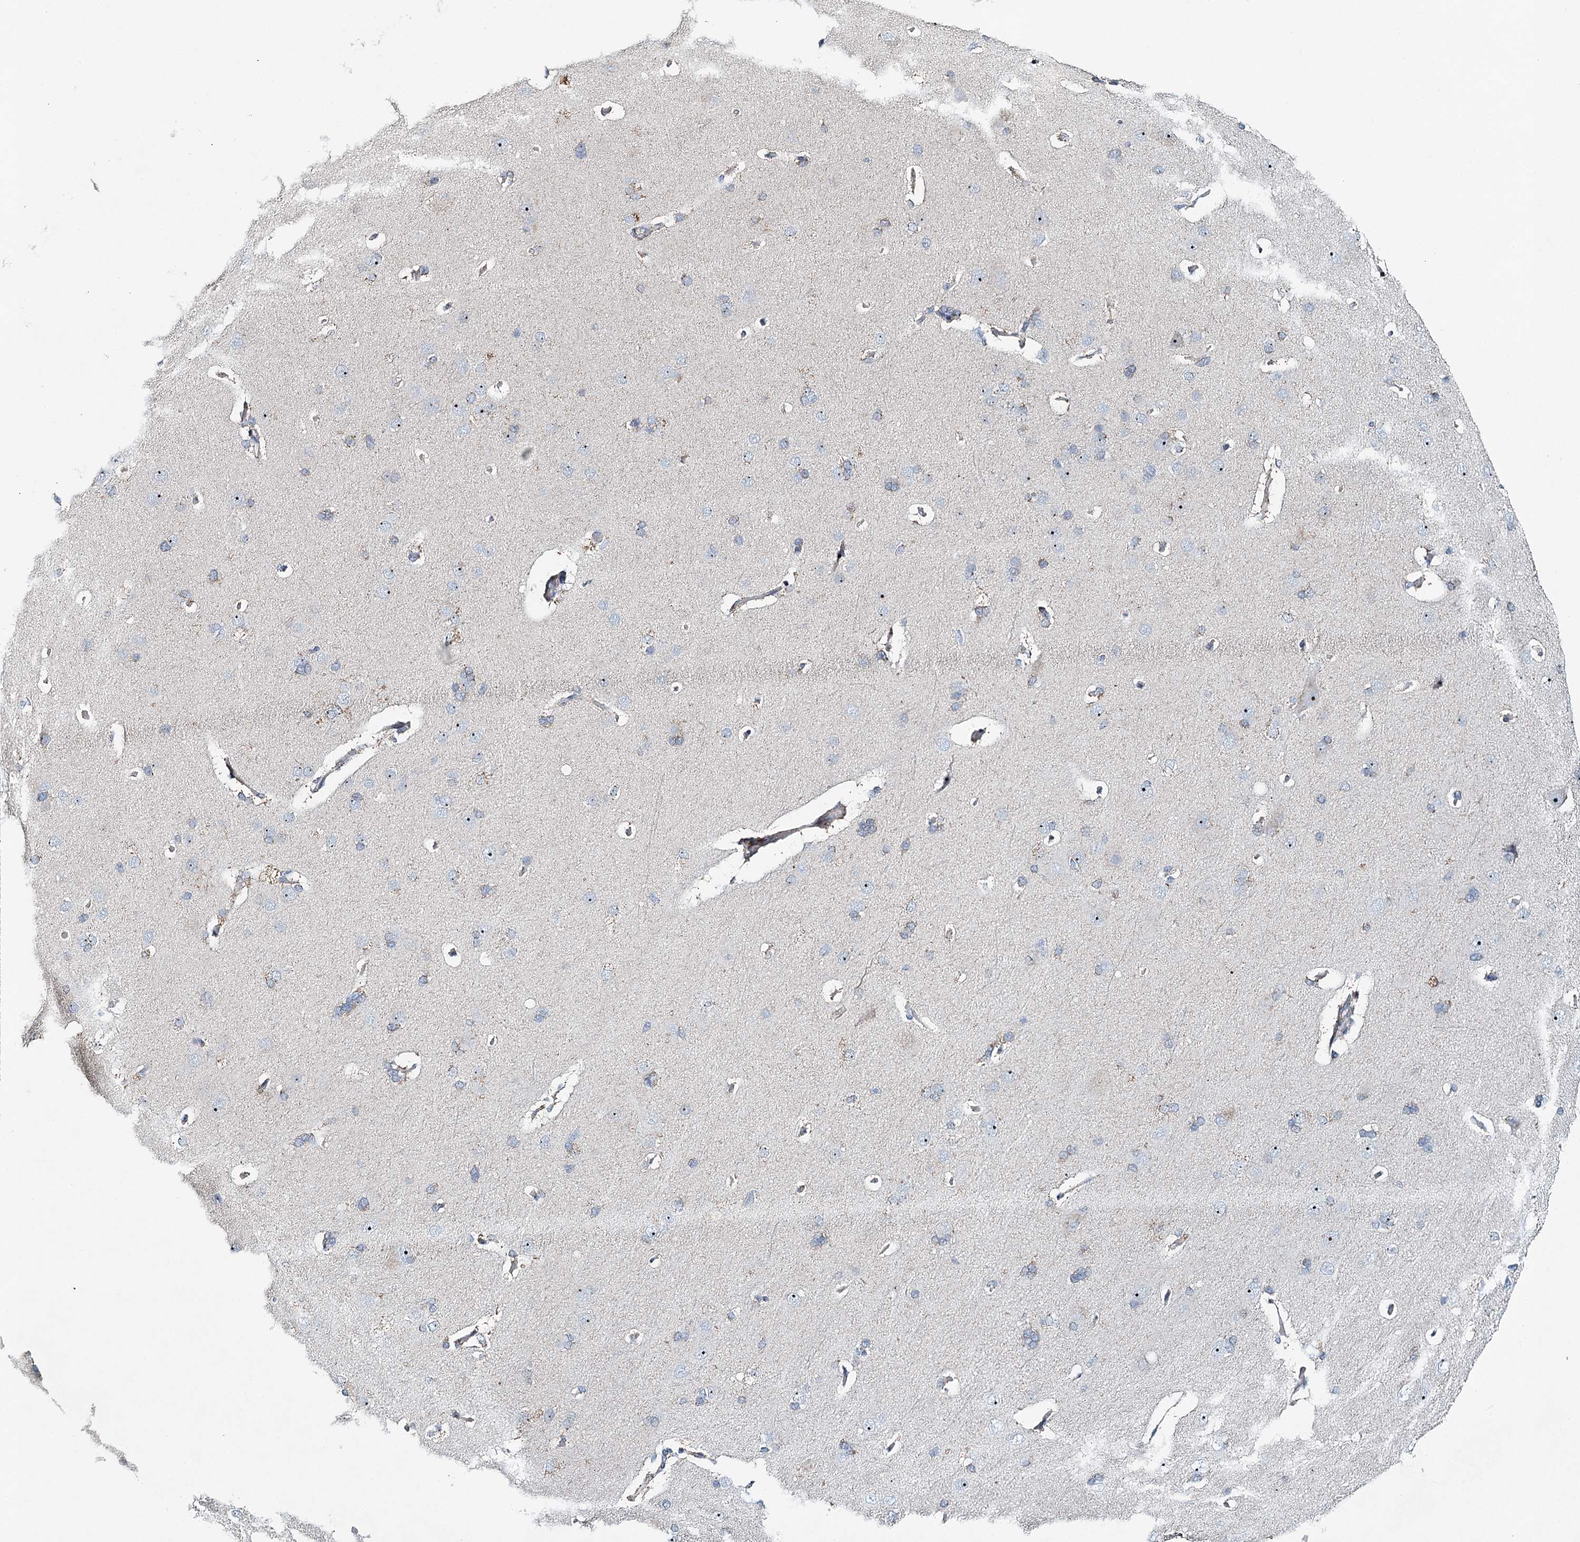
{"staining": {"intensity": "weak", "quantity": "25%-75%", "location": "cytoplasmic/membranous"}, "tissue": "cerebral cortex", "cell_type": "Endothelial cells", "image_type": "normal", "snomed": [{"axis": "morphology", "description": "Normal tissue, NOS"}, {"axis": "topography", "description": "Cerebral cortex"}], "caption": "A brown stain highlights weak cytoplasmic/membranous expression of a protein in endothelial cells of unremarkable human cerebral cortex. (brown staining indicates protein expression, while blue staining denotes nuclei).", "gene": "RBM43", "patient": {"sex": "male", "age": 62}}